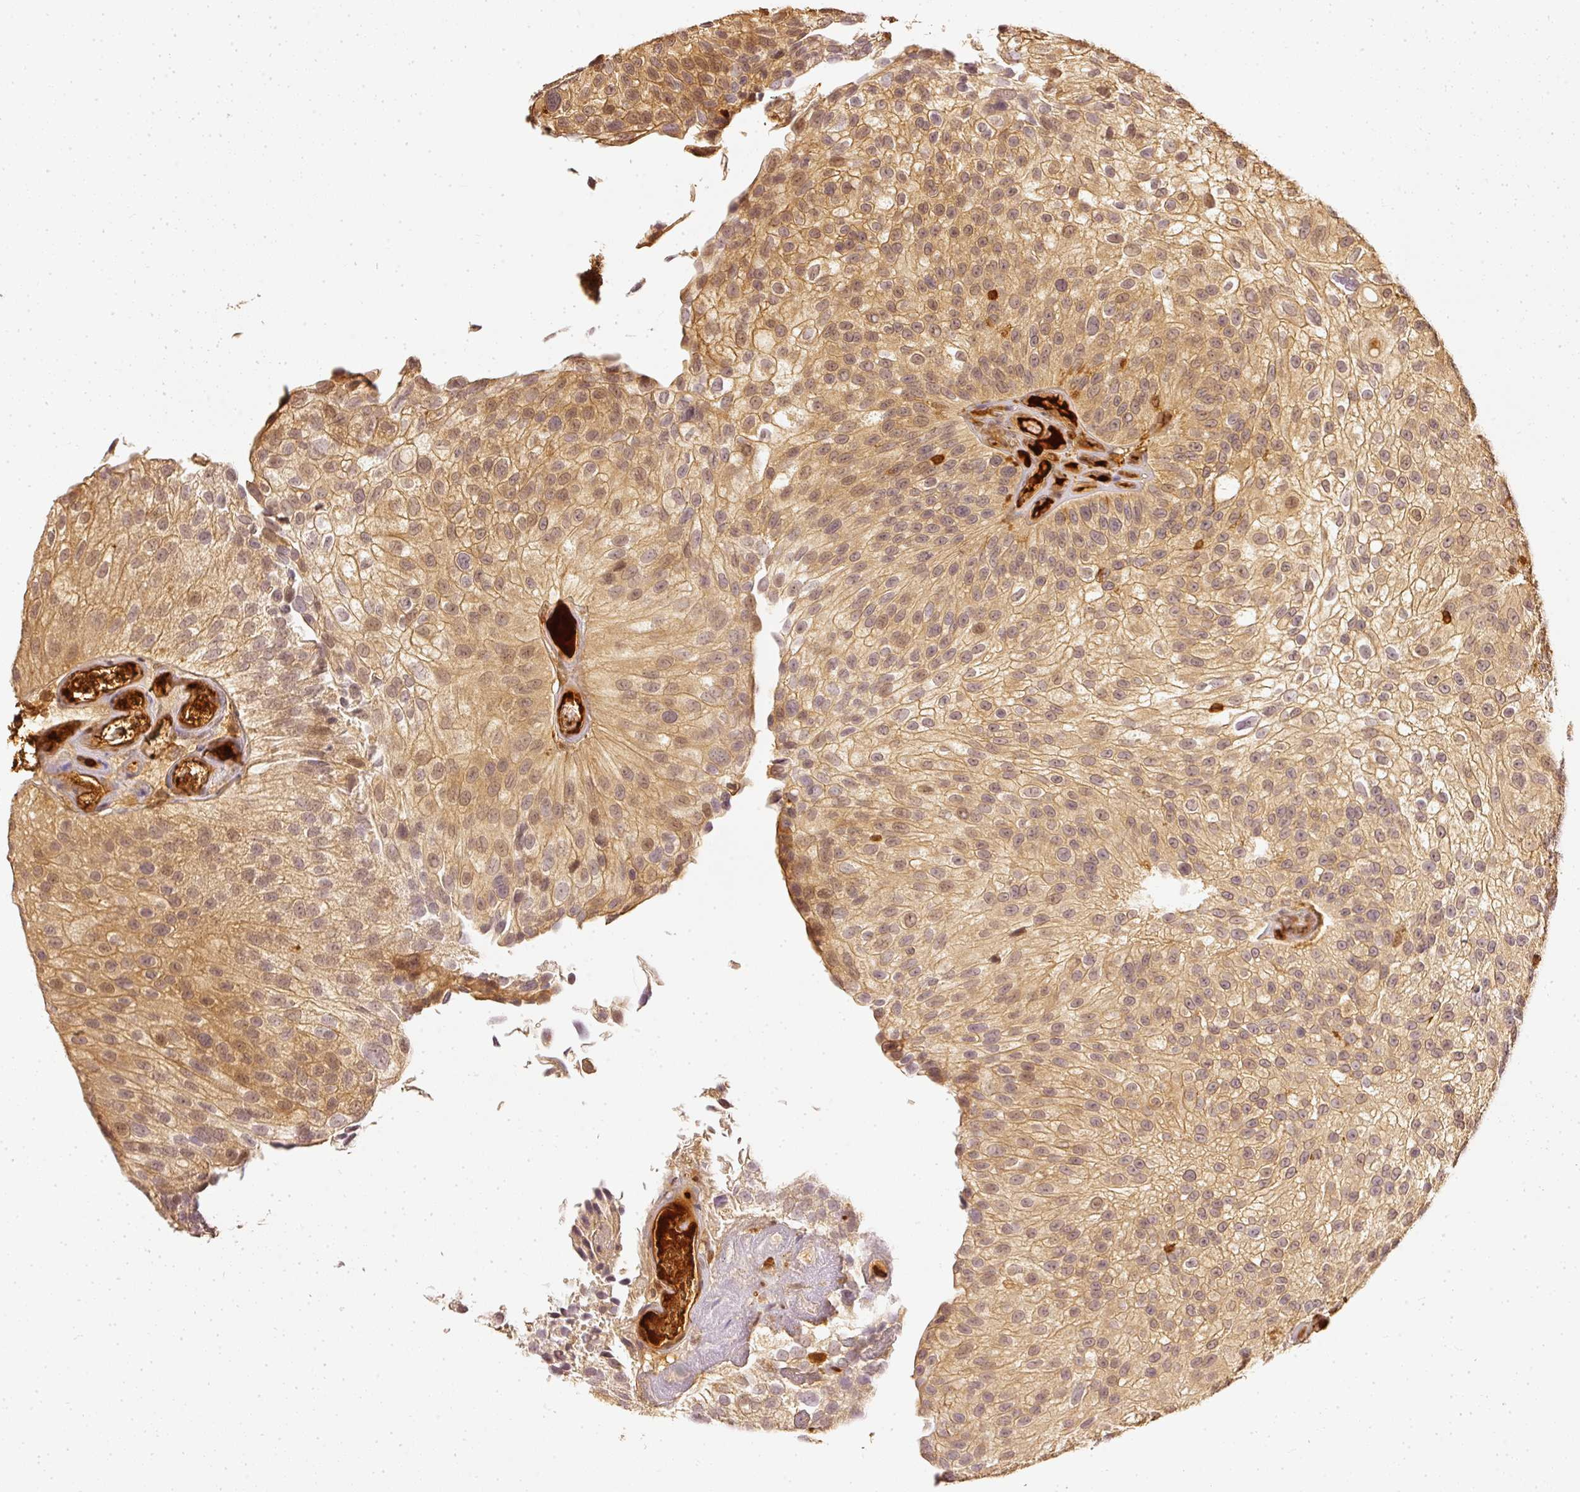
{"staining": {"intensity": "moderate", "quantity": ">75%", "location": "cytoplasmic/membranous,nuclear"}, "tissue": "urothelial cancer", "cell_type": "Tumor cells", "image_type": "cancer", "snomed": [{"axis": "morphology", "description": "Urothelial carcinoma, NOS"}, {"axis": "topography", "description": "Urinary bladder"}], "caption": "The histopathology image reveals staining of urothelial cancer, revealing moderate cytoplasmic/membranous and nuclear protein staining (brown color) within tumor cells. The staining is performed using DAB (3,3'-diaminobenzidine) brown chromogen to label protein expression. The nuclei are counter-stained blue using hematoxylin.", "gene": "PFN1", "patient": {"sex": "male", "age": 87}}